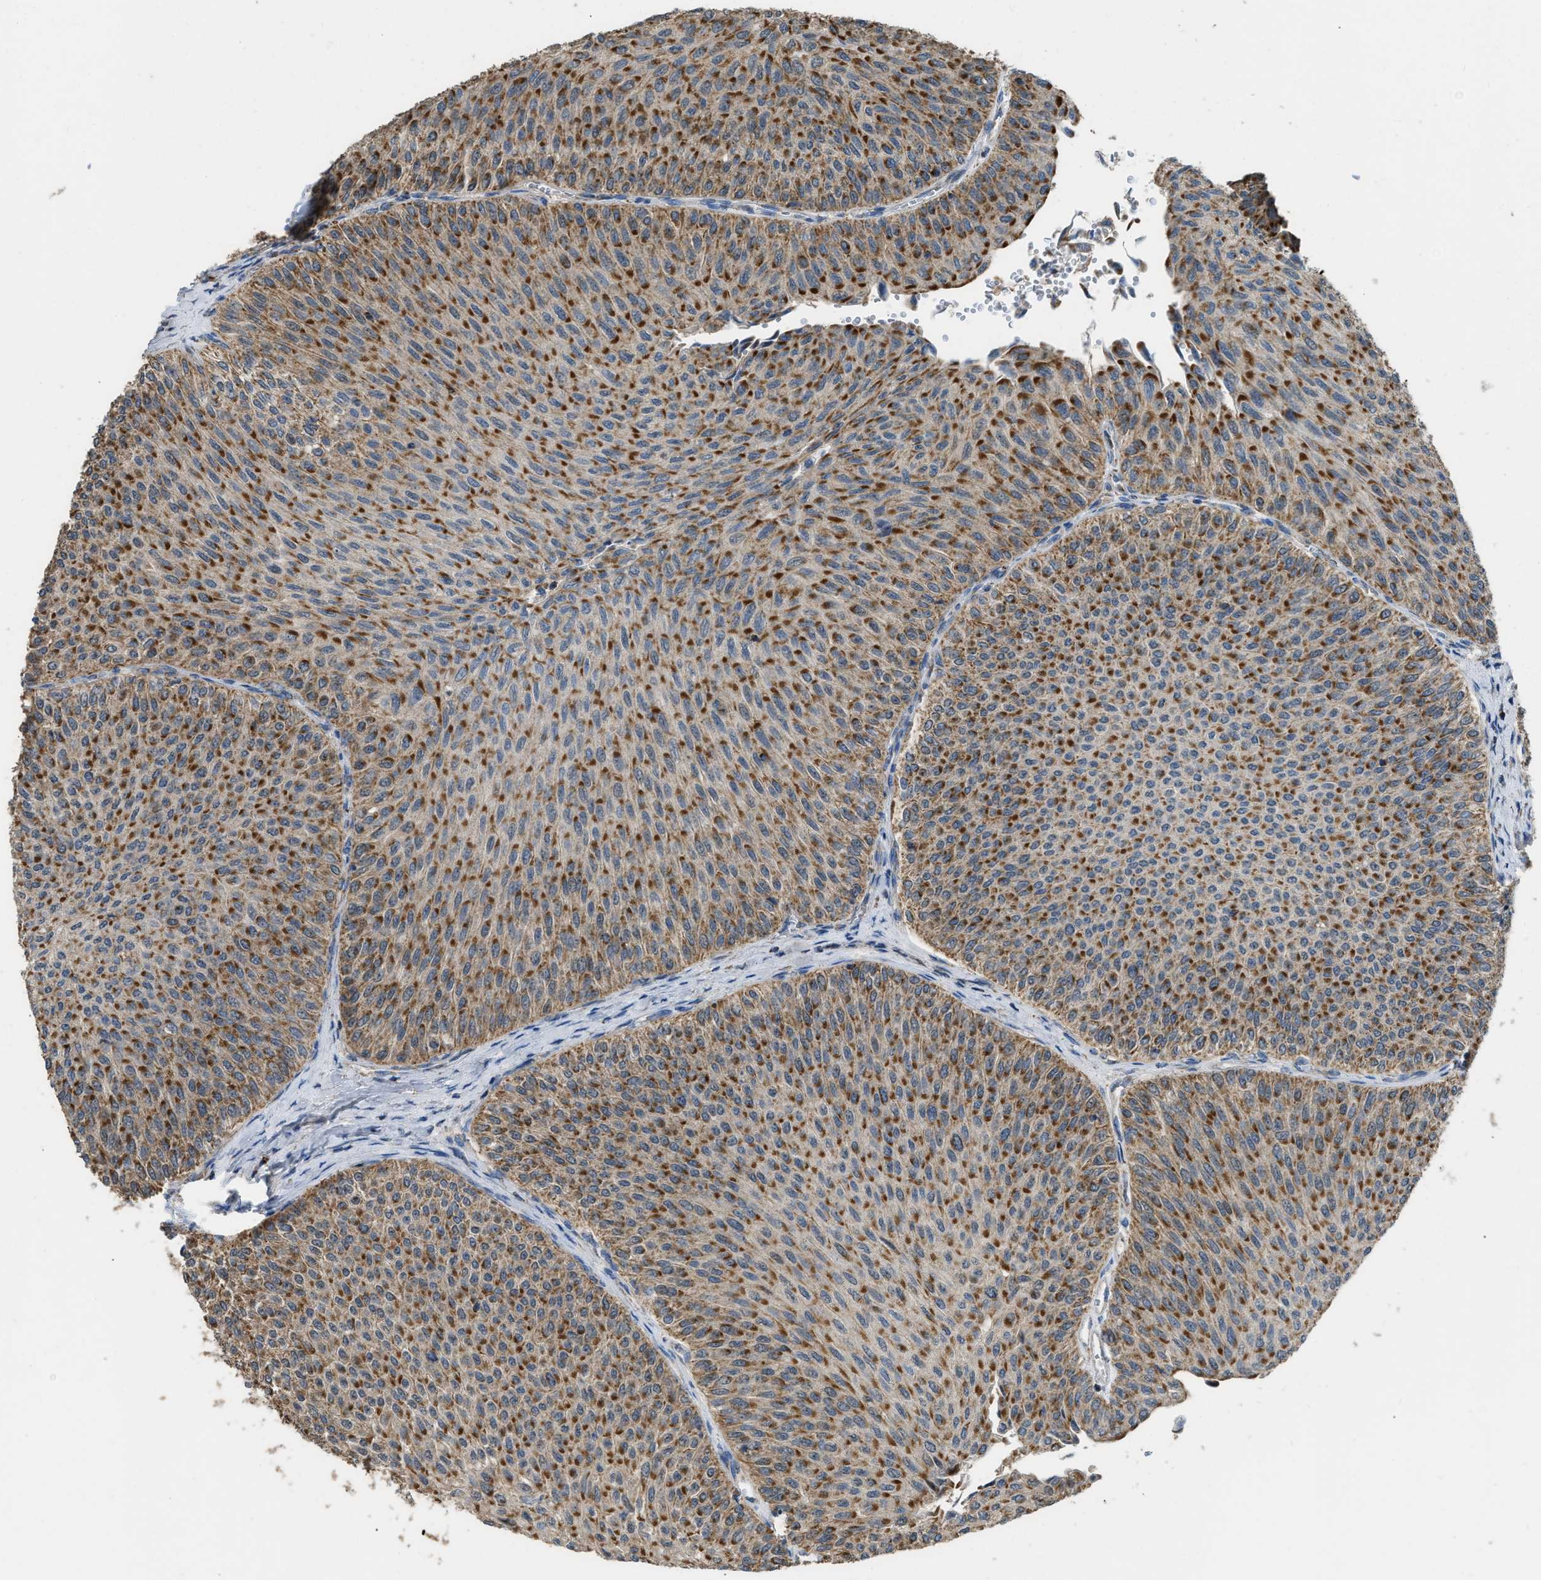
{"staining": {"intensity": "moderate", "quantity": ">75%", "location": "cytoplasmic/membranous"}, "tissue": "urothelial cancer", "cell_type": "Tumor cells", "image_type": "cancer", "snomed": [{"axis": "morphology", "description": "Urothelial carcinoma, Low grade"}, {"axis": "topography", "description": "Urinary bladder"}], "caption": "This histopathology image demonstrates immunohistochemistry (IHC) staining of human urothelial cancer, with medium moderate cytoplasmic/membranous staining in approximately >75% of tumor cells.", "gene": "ETFB", "patient": {"sex": "male", "age": 78}}